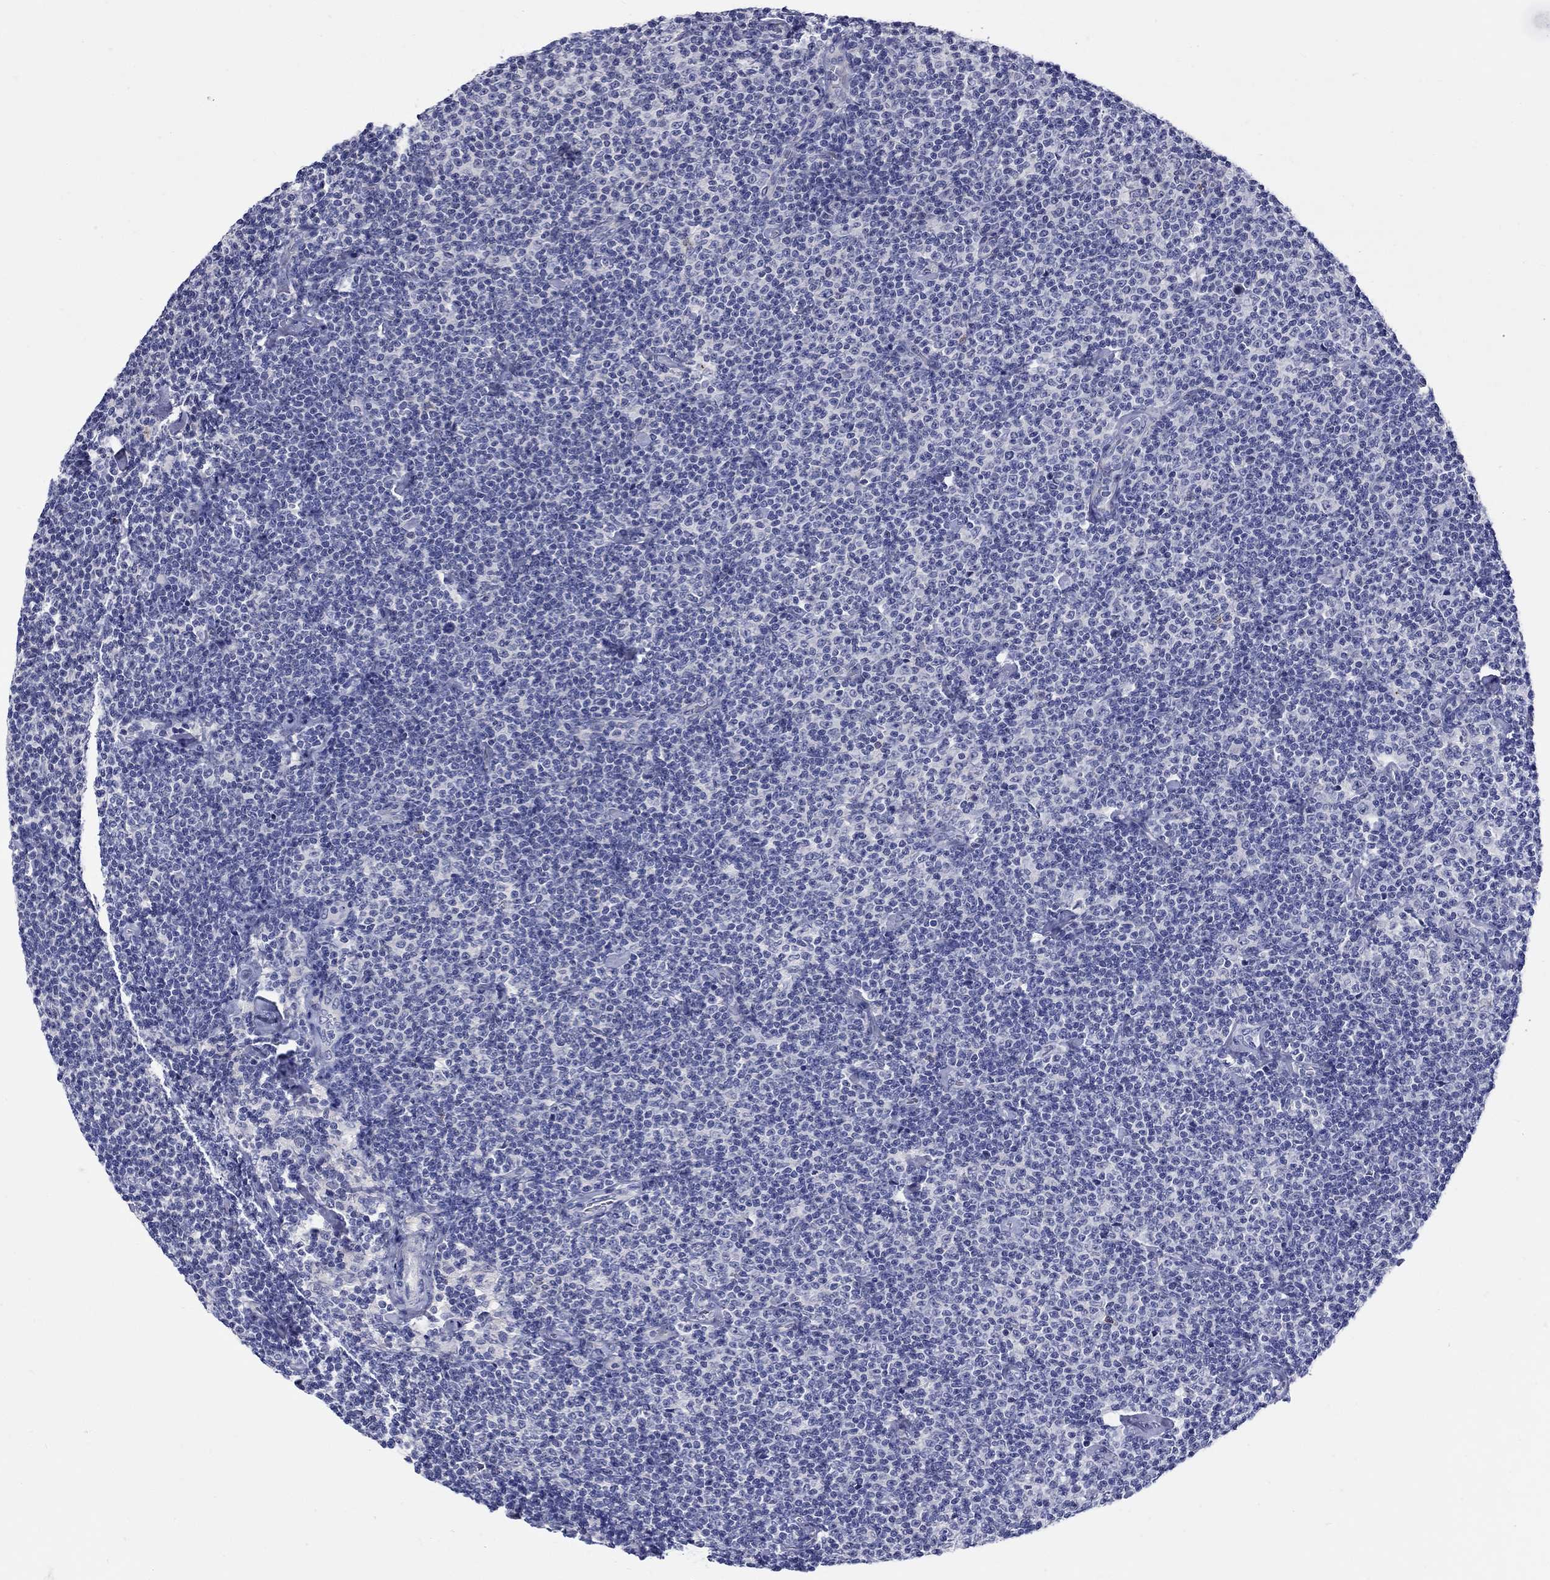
{"staining": {"intensity": "negative", "quantity": "none", "location": "none"}, "tissue": "lymphoma", "cell_type": "Tumor cells", "image_type": "cancer", "snomed": [{"axis": "morphology", "description": "Malignant lymphoma, non-Hodgkin's type, Low grade"}, {"axis": "topography", "description": "Lymph node"}], "caption": "Tumor cells show no significant protein expression in malignant lymphoma, non-Hodgkin's type (low-grade).", "gene": "SLC30A3", "patient": {"sex": "male", "age": 81}}